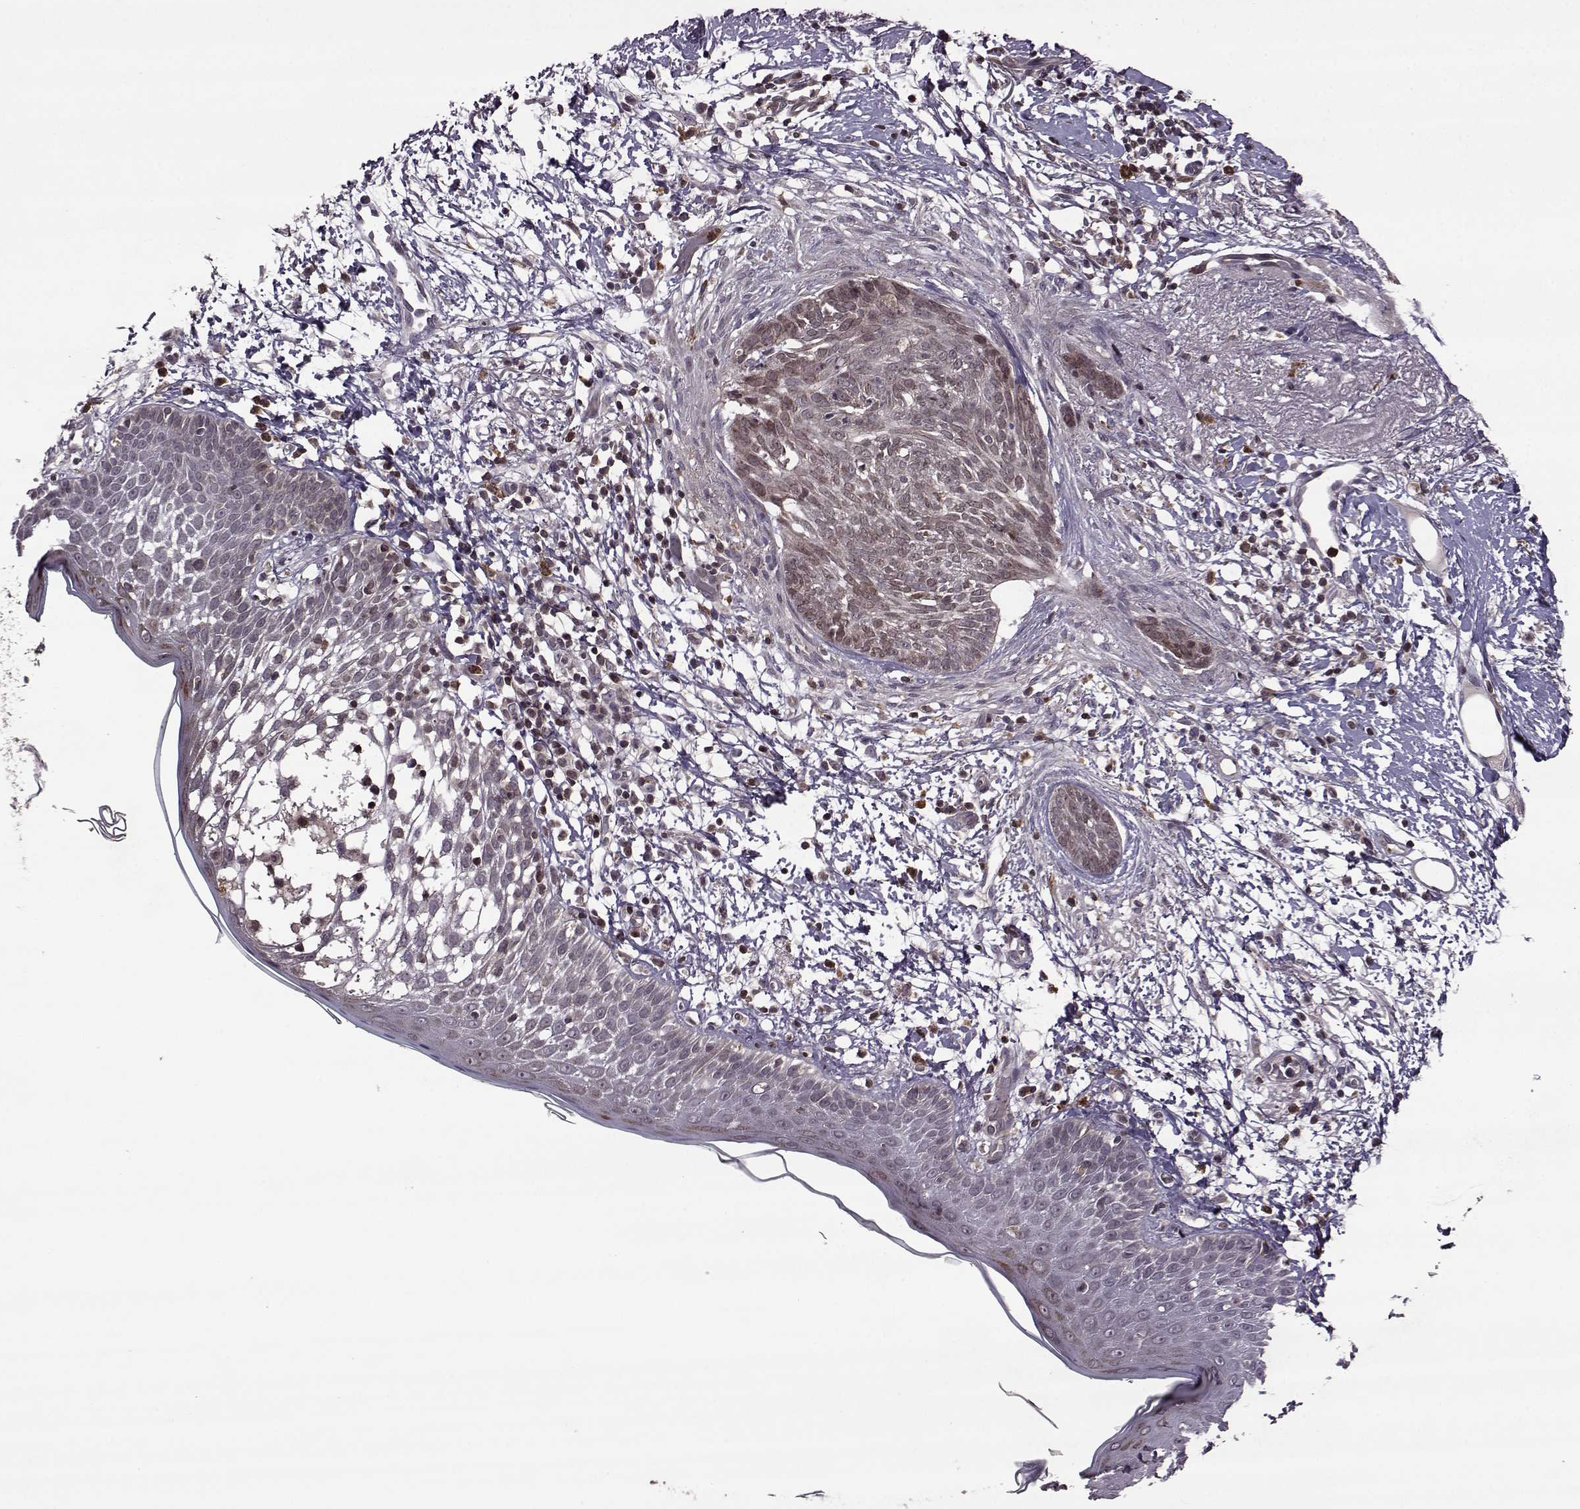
{"staining": {"intensity": "weak", "quantity": "25%-75%", "location": "cytoplasmic/membranous"}, "tissue": "skin cancer", "cell_type": "Tumor cells", "image_type": "cancer", "snomed": [{"axis": "morphology", "description": "Normal tissue, NOS"}, {"axis": "morphology", "description": "Basal cell carcinoma"}, {"axis": "topography", "description": "Skin"}], "caption": "This histopathology image displays IHC staining of basal cell carcinoma (skin), with low weak cytoplasmic/membranous expression in about 25%-75% of tumor cells.", "gene": "TRMU", "patient": {"sex": "male", "age": 84}}